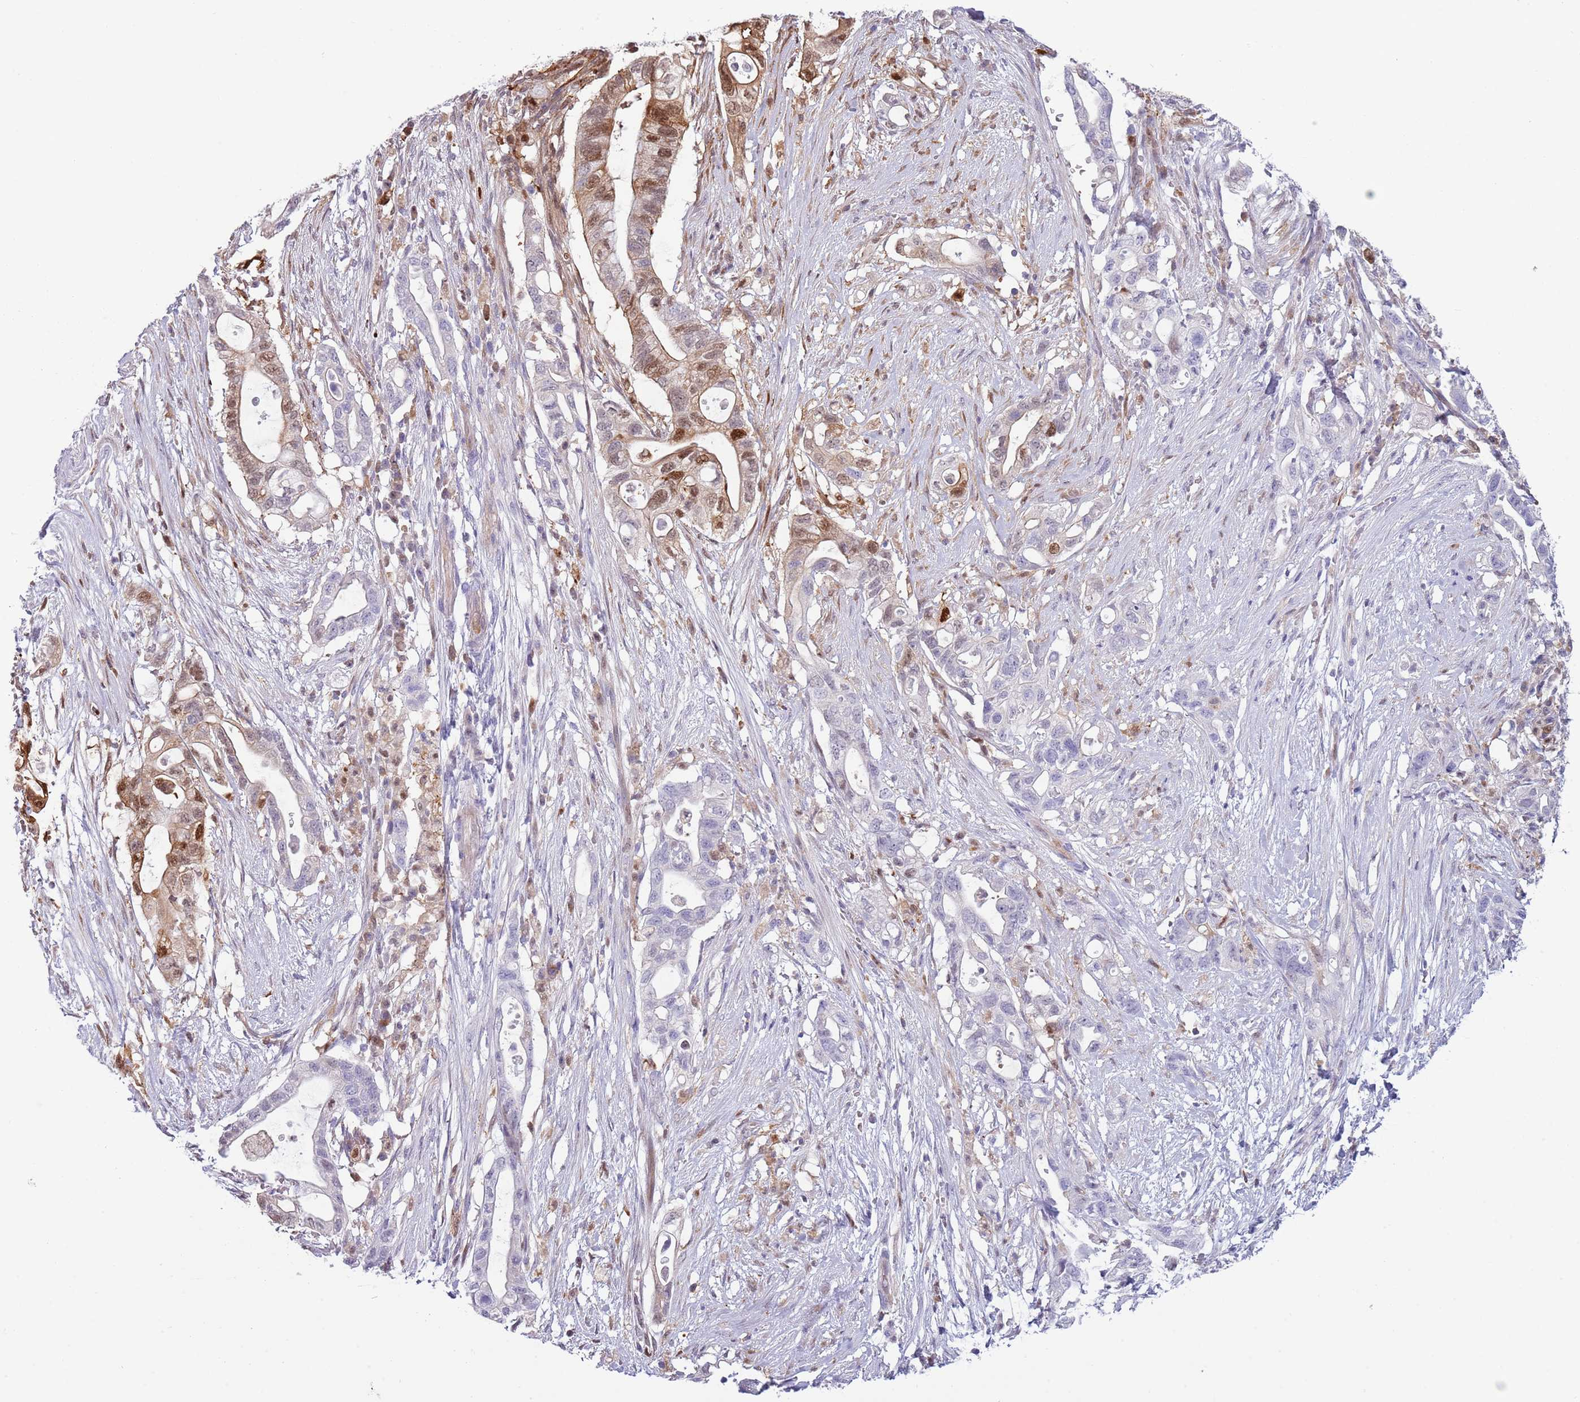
{"staining": {"intensity": "moderate", "quantity": "<25%", "location": "nuclear"}, "tissue": "pancreatic cancer", "cell_type": "Tumor cells", "image_type": "cancer", "snomed": [{"axis": "morphology", "description": "Adenocarcinoma, NOS"}, {"axis": "topography", "description": "Pancreas"}], "caption": "Immunohistochemistry photomicrograph of pancreatic cancer (adenocarcinoma) stained for a protein (brown), which demonstrates low levels of moderate nuclear positivity in approximately <25% of tumor cells.", "gene": "NBPF6", "patient": {"sex": "female", "age": 72}}